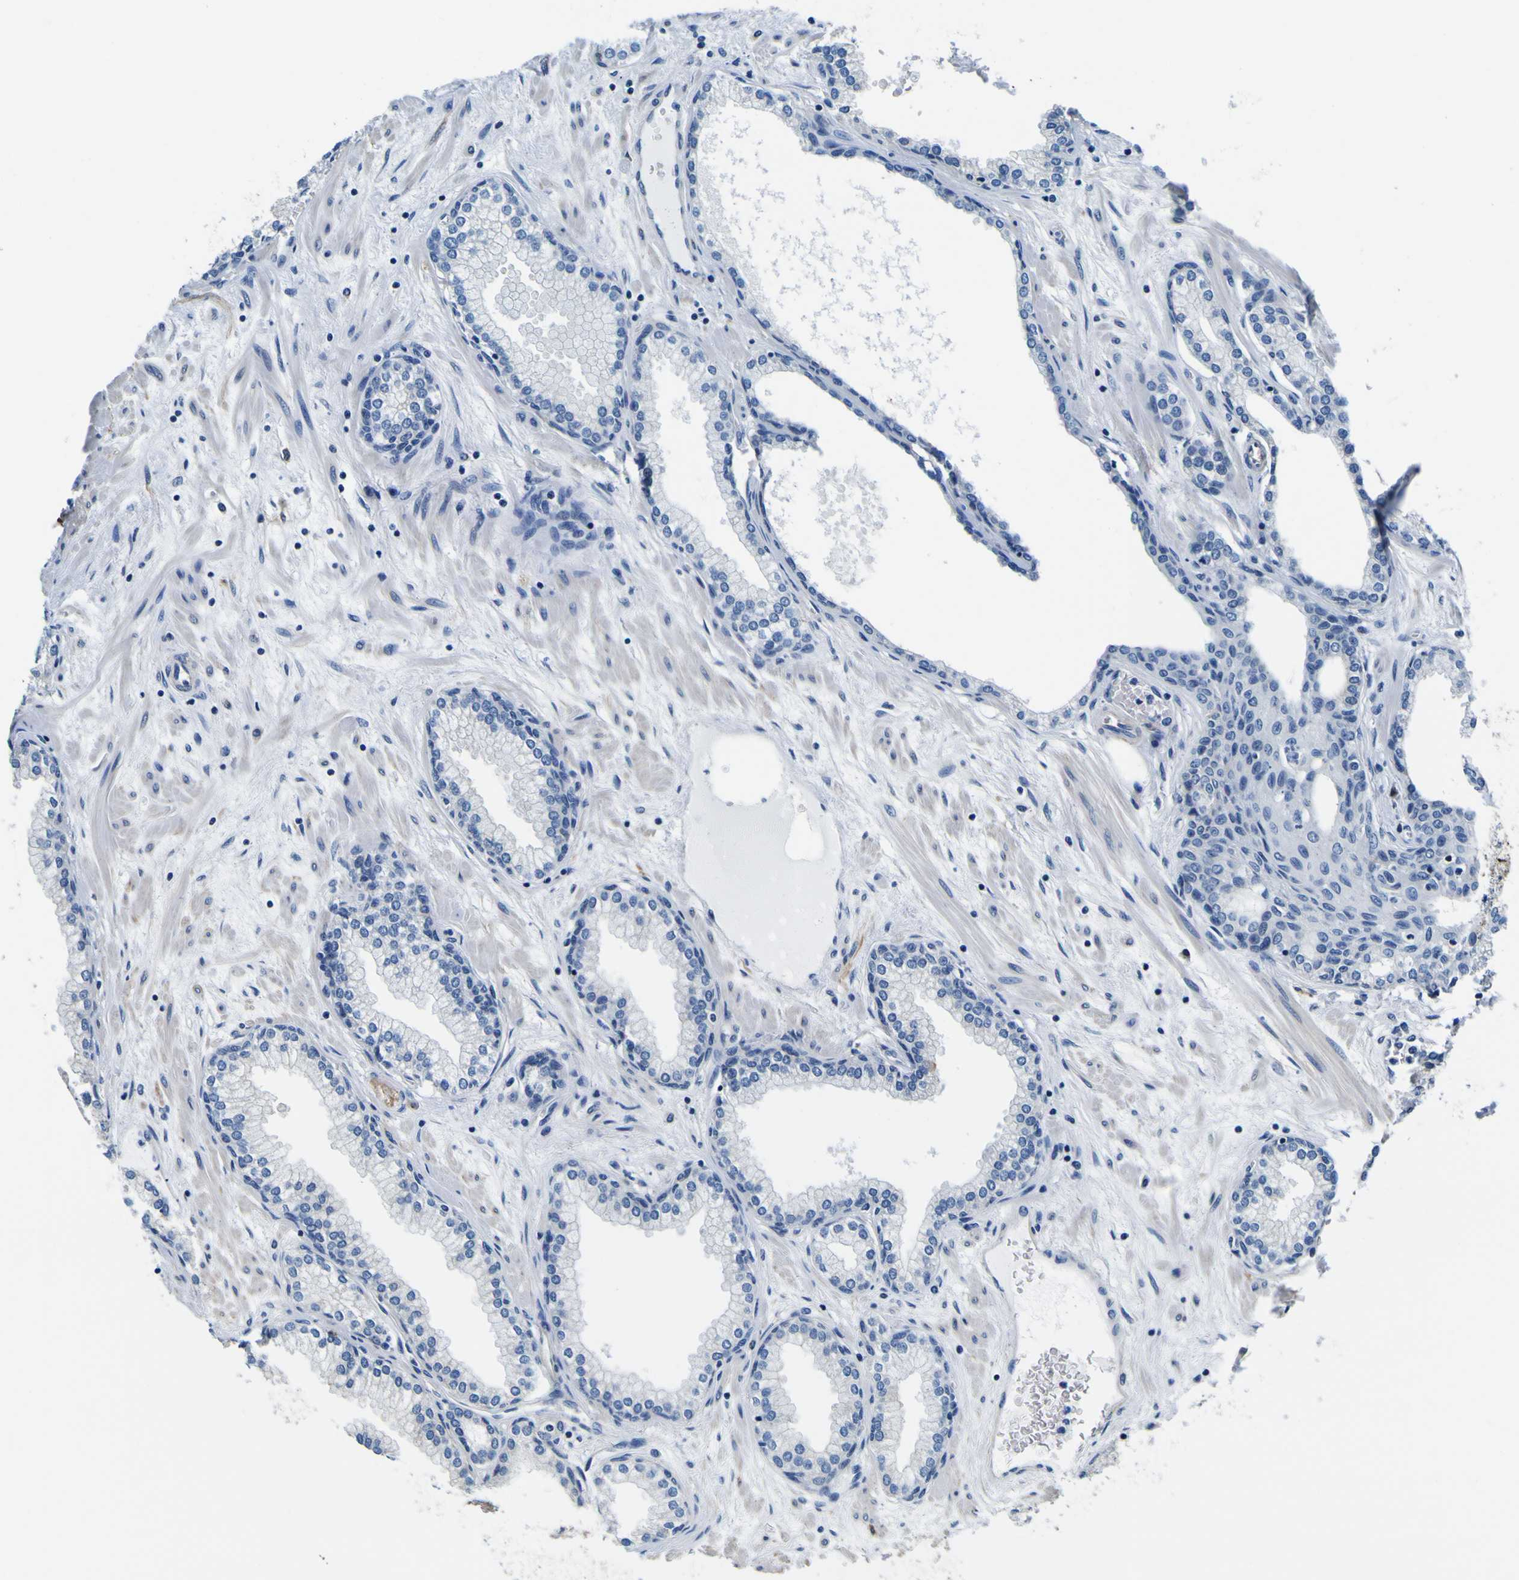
{"staining": {"intensity": "weak", "quantity": "25%-75%", "location": "cytoplasmic/membranous"}, "tissue": "prostate", "cell_type": "Glandular cells", "image_type": "normal", "snomed": [{"axis": "morphology", "description": "Normal tissue, NOS"}, {"axis": "morphology", "description": "Urothelial carcinoma, Low grade"}, {"axis": "topography", "description": "Urinary bladder"}, {"axis": "topography", "description": "Prostate"}], "caption": "Glandular cells display low levels of weak cytoplasmic/membranous positivity in about 25%-75% of cells in benign prostate.", "gene": "TUBA1B", "patient": {"sex": "male", "age": 60}}